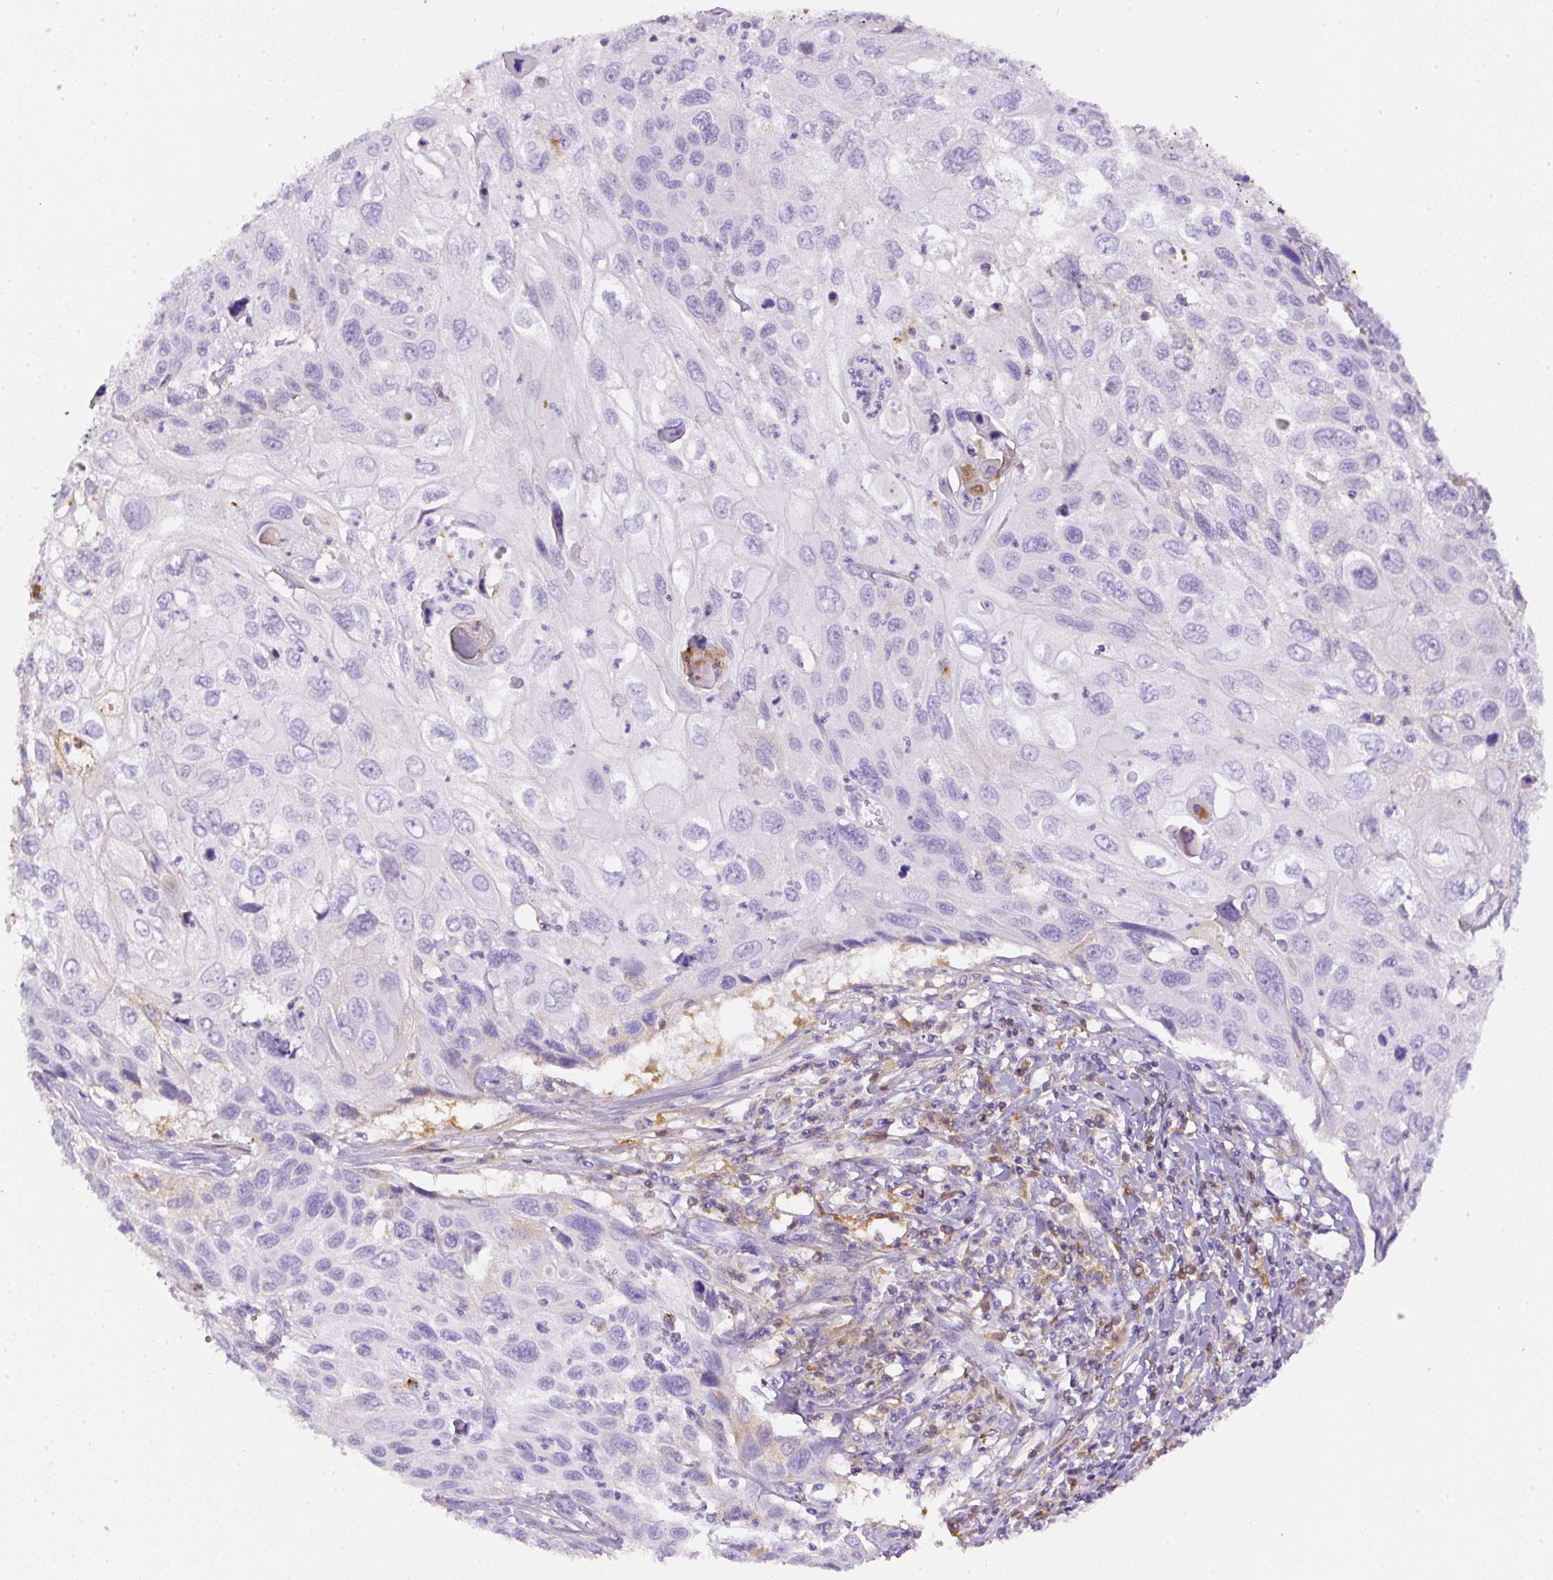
{"staining": {"intensity": "negative", "quantity": "none", "location": "none"}, "tissue": "cervical cancer", "cell_type": "Tumor cells", "image_type": "cancer", "snomed": [{"axis": "morphology", "description": "Squamous cell carcinoma, NOS"}, {"axis": "topography", "description": "Cervix"}], "caption": "DAB immunohistochemical staining of cervical squamous cell carcinoma demonstrates no significant positivity in tumor cells.", "gene": "APCS", "patient": {"sex": "female", "age": 70}}